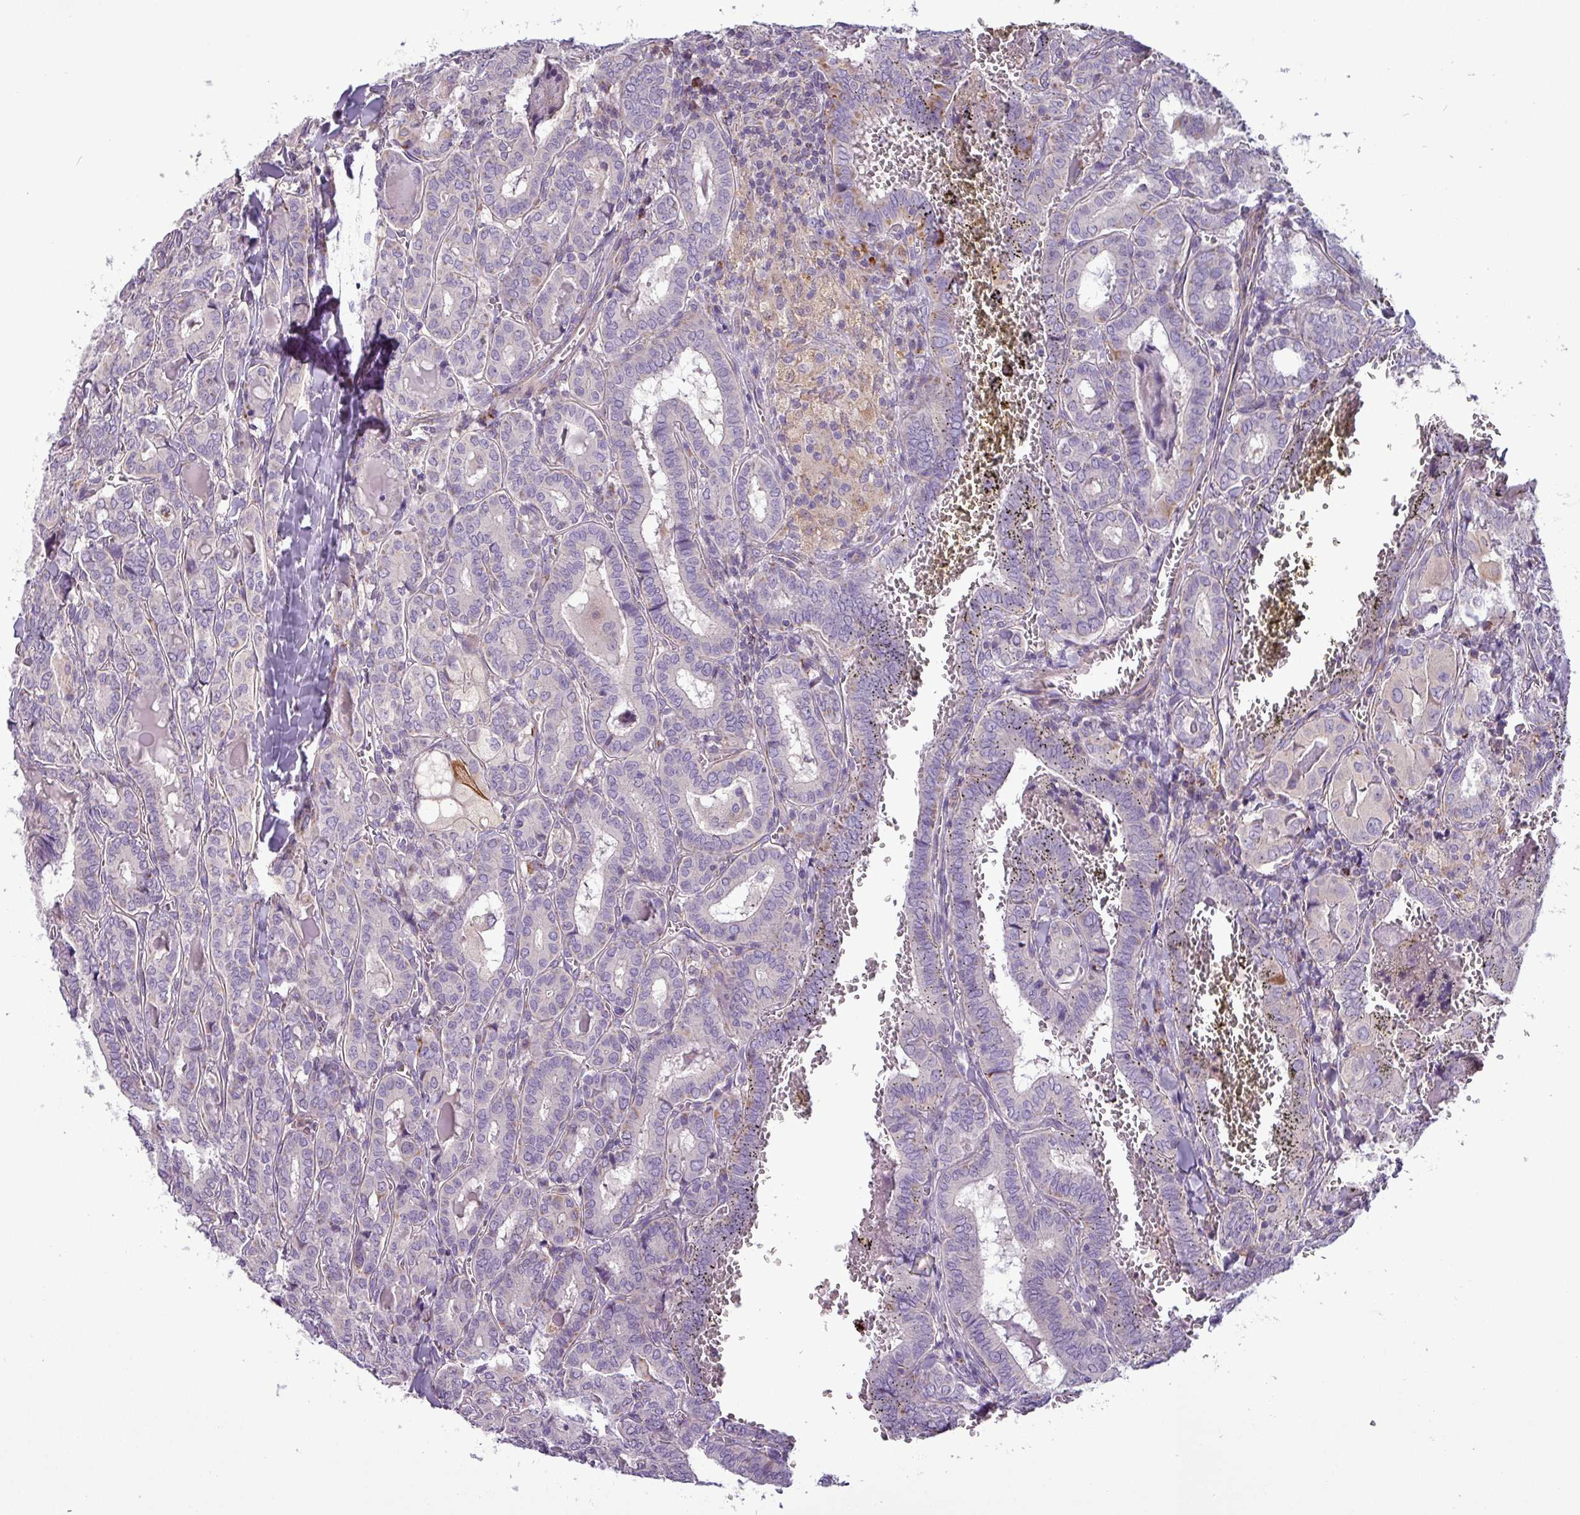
{"staining": {"intensity": "moderate", "quantity": "25%-75%", "location": "cytoplasmic/membranous"}, "tissue": "thyroid cancer", "cell_type": "Tumor cells", "image_type": "cancer", "snomed": [{"axis": "morphology", "description": "Papillary adenocarcinoma, NOS"}, {"axis": "topography", "description": "Thyroid gland"}], "caption": "A histopathology image showing moderate cytoplasmic/membranous staining in about 25%-75% of tumor cells in thyroid papillary adenocarcinoma, as visualized by brown immunohistochemical staining.", "gene": "PNMA6A", "patient": {"sex": "female", "age": 72}}